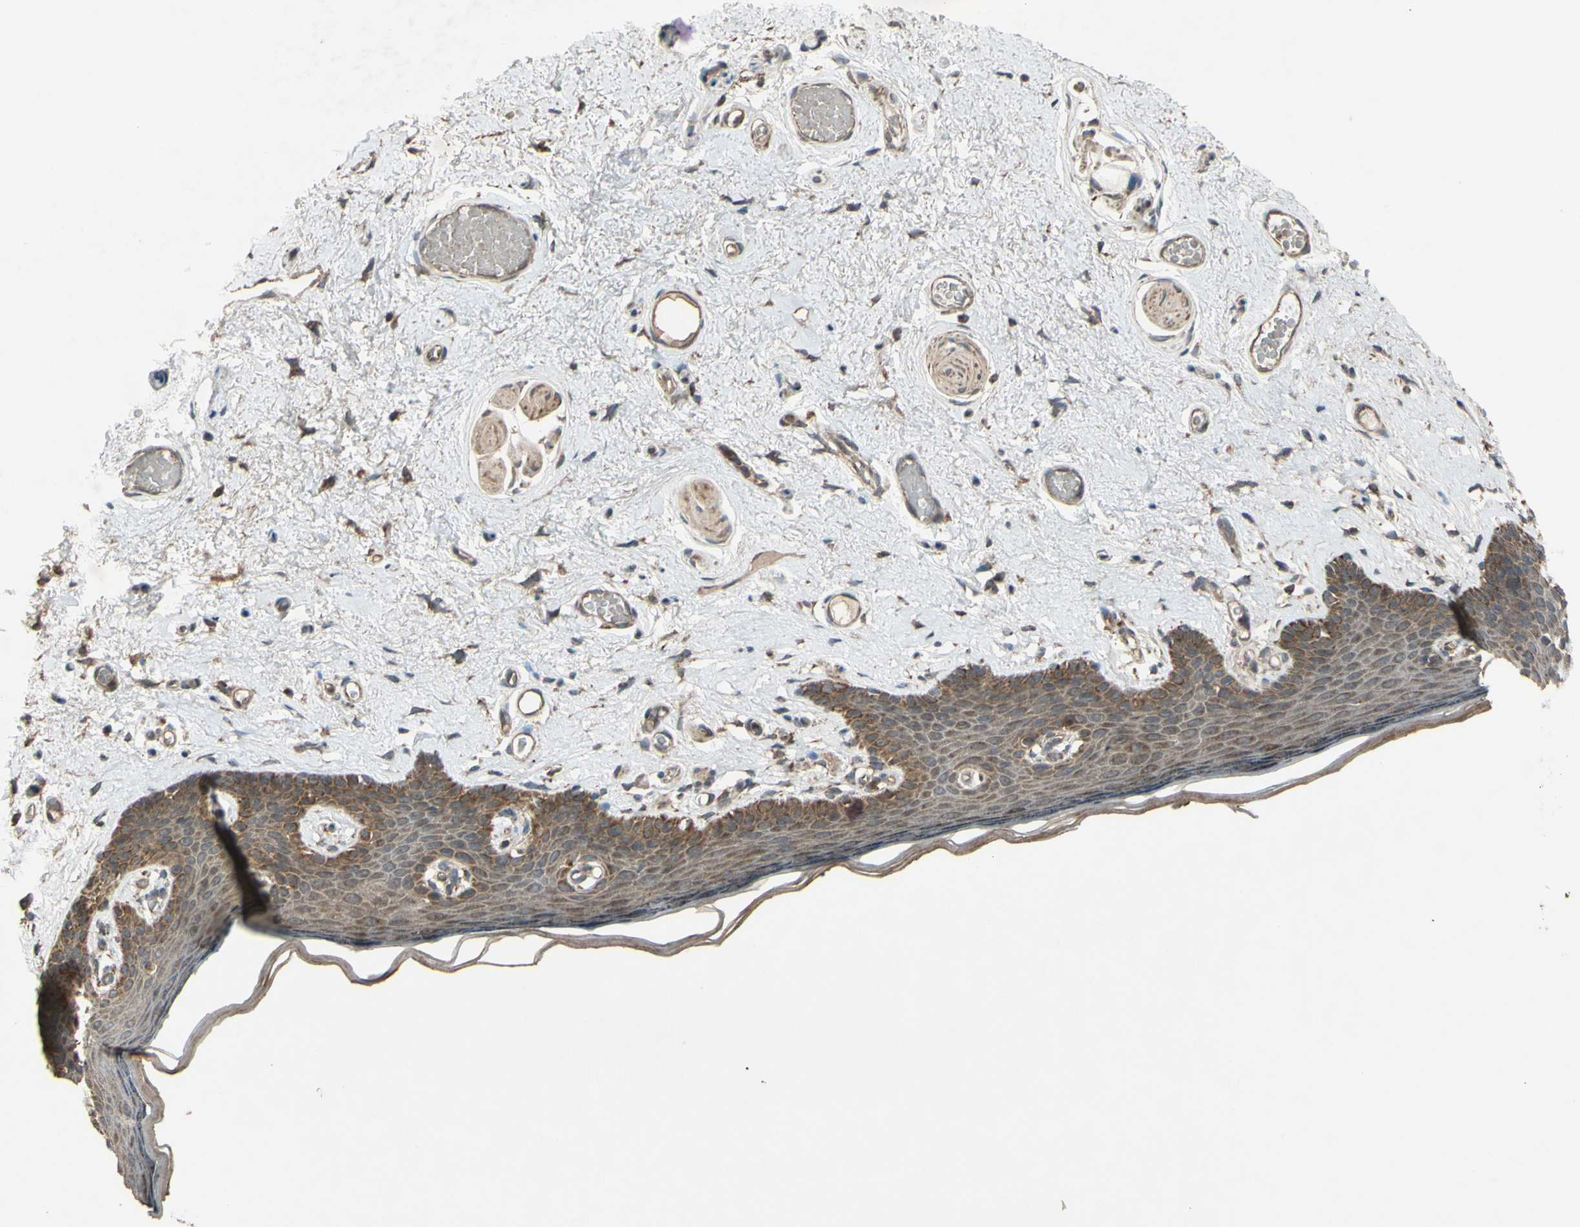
{"staining": {"intensity": "moderate", "quantity": "<25%", "location": "cytoplasmic/membranous"}, "tissue": "skin", "cell_type": "Epidermal cells", "image_type": "normal", "snomed": [{"axis": "morphology", "description": "Normal tissue, NOS"}, {"axis": "topography", "description": "Vulva"}], "caption": "Immunohistochemical staining of normal human skin shows moderate cytoplasmic/membranous protein staining in about <25% of epidermal cells.", "gene": "ACOT8", "patient": {"sex": "female", "age": 54}}